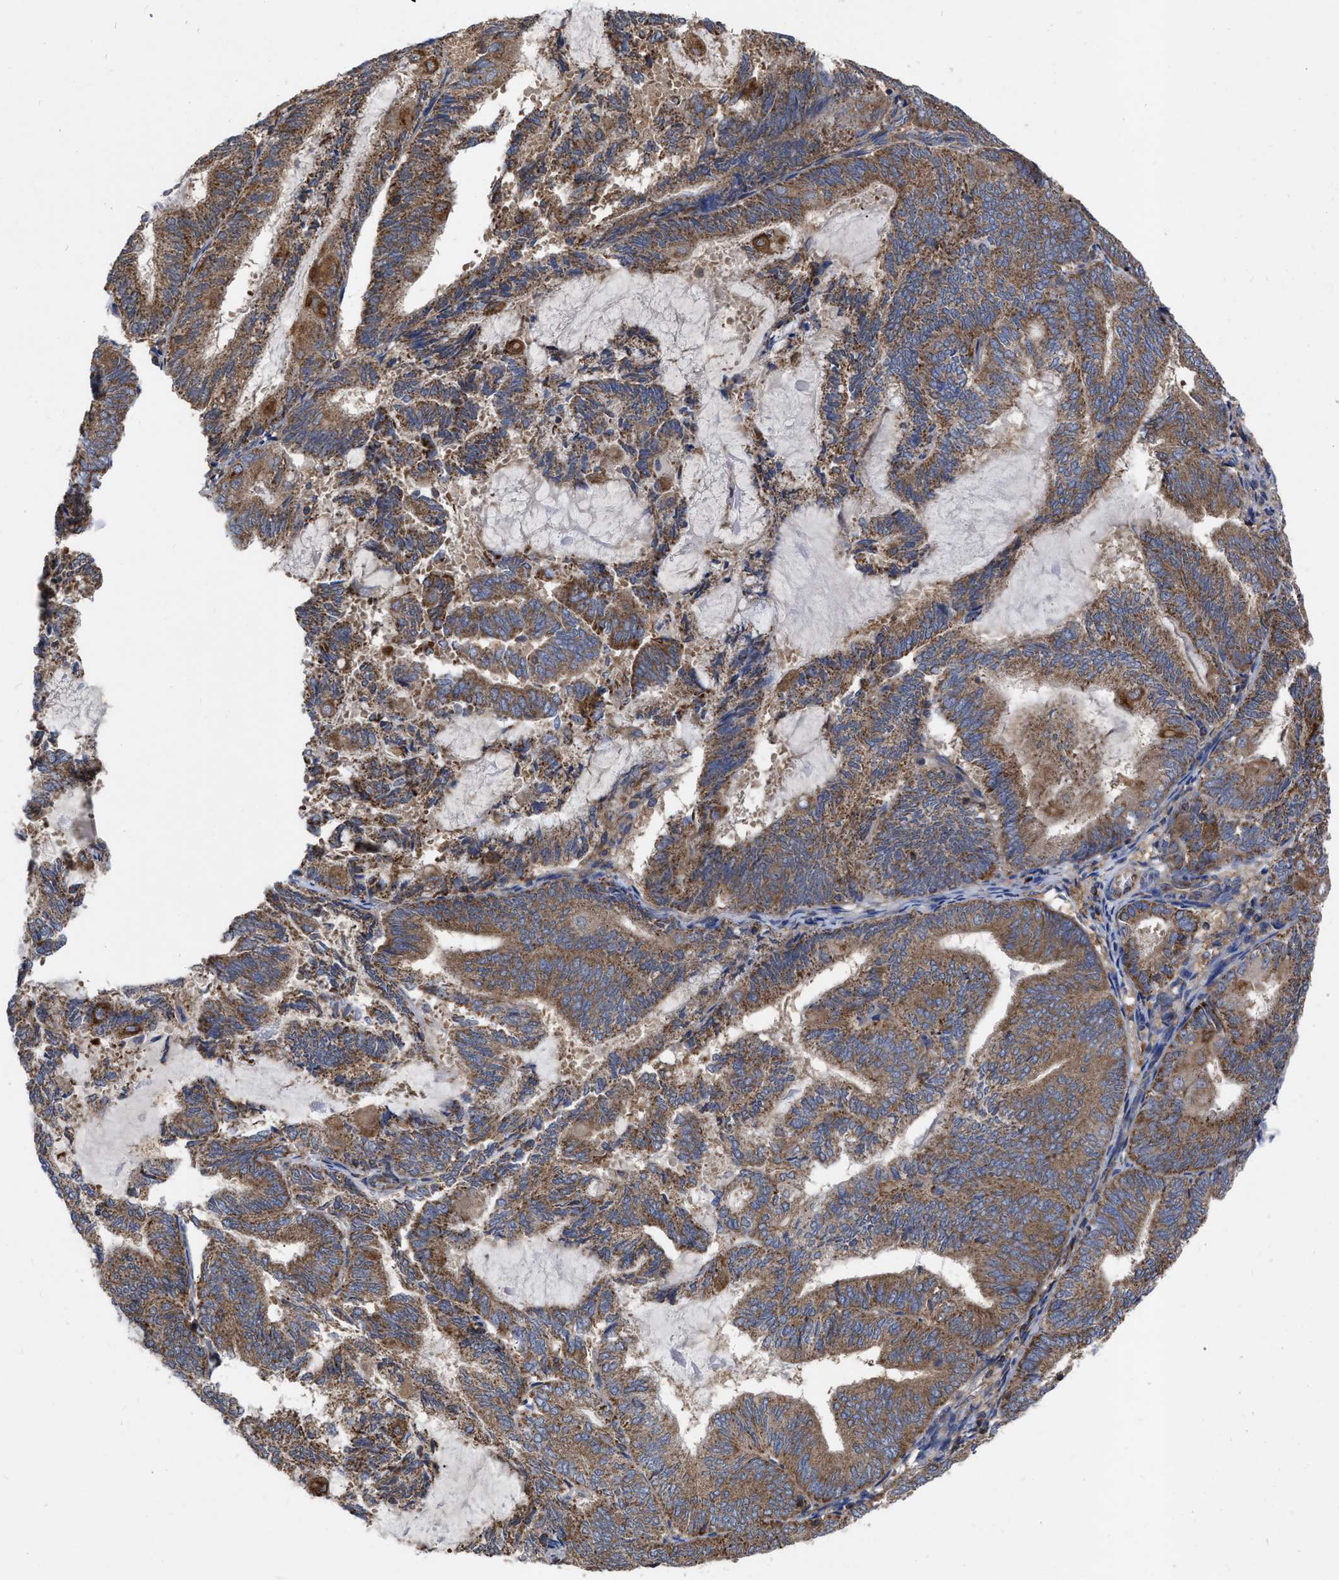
{"staining": {"intensity": "moderate", "quantity": ">75%", "location": "cytoplasmic/membranous"}, "tissue": "endometrial cancer", "cell_type": "Tumor cells", "image_type": "cancer", "snomed": [{"axis": "morphology", "description": "Adenocarcinoma, NOS"}, {"axis": "topography", "description": "Endometrium"}], "caption": "Protein expression analysis of human endometrial cancer reveals moderate cytoplasmic/membranous expression in approximately >75% of tumor cells.", "gene": "CDKN2C", "patient": {"sex": "female", "age": 81}}